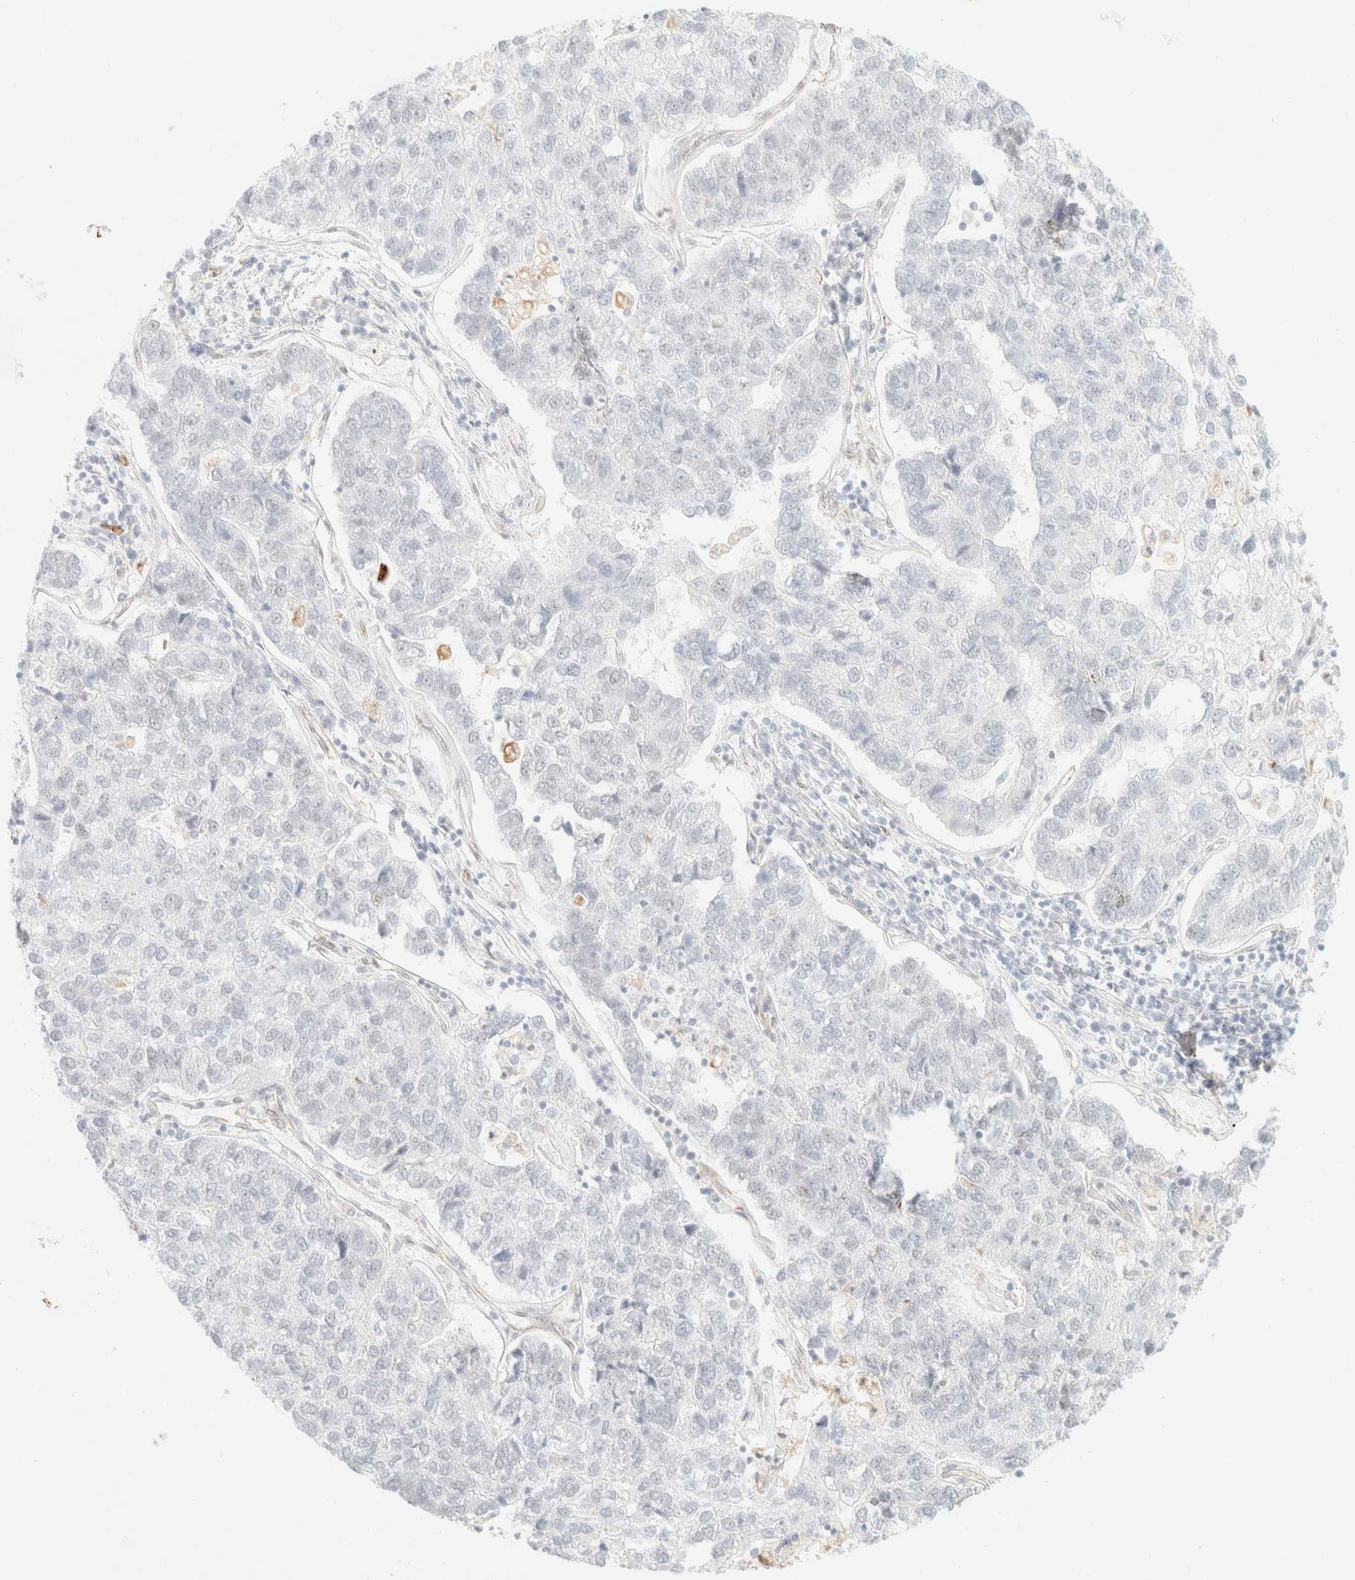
{"staining": {"intensity": "weak", "quantity": "<25%", "location": "nuclear"}, "tissue": "pancreatic cancer", "cell_type": "Tumor cells", "image_type": "cancer", "snomed": [{"axis": "morphology", "description": "Adenocarcinoma, NOS"}, {"axis": "topography", "description": "Pancreas"}], "caption": "An IHC photomicrograph of pancreatic adenocarcinoma is shown. There is no staining in tumor cells of pancreatic adenocarcinoma.", "gene": "ZSCAN18", "patient": {"sex": "female", "age": 61}}